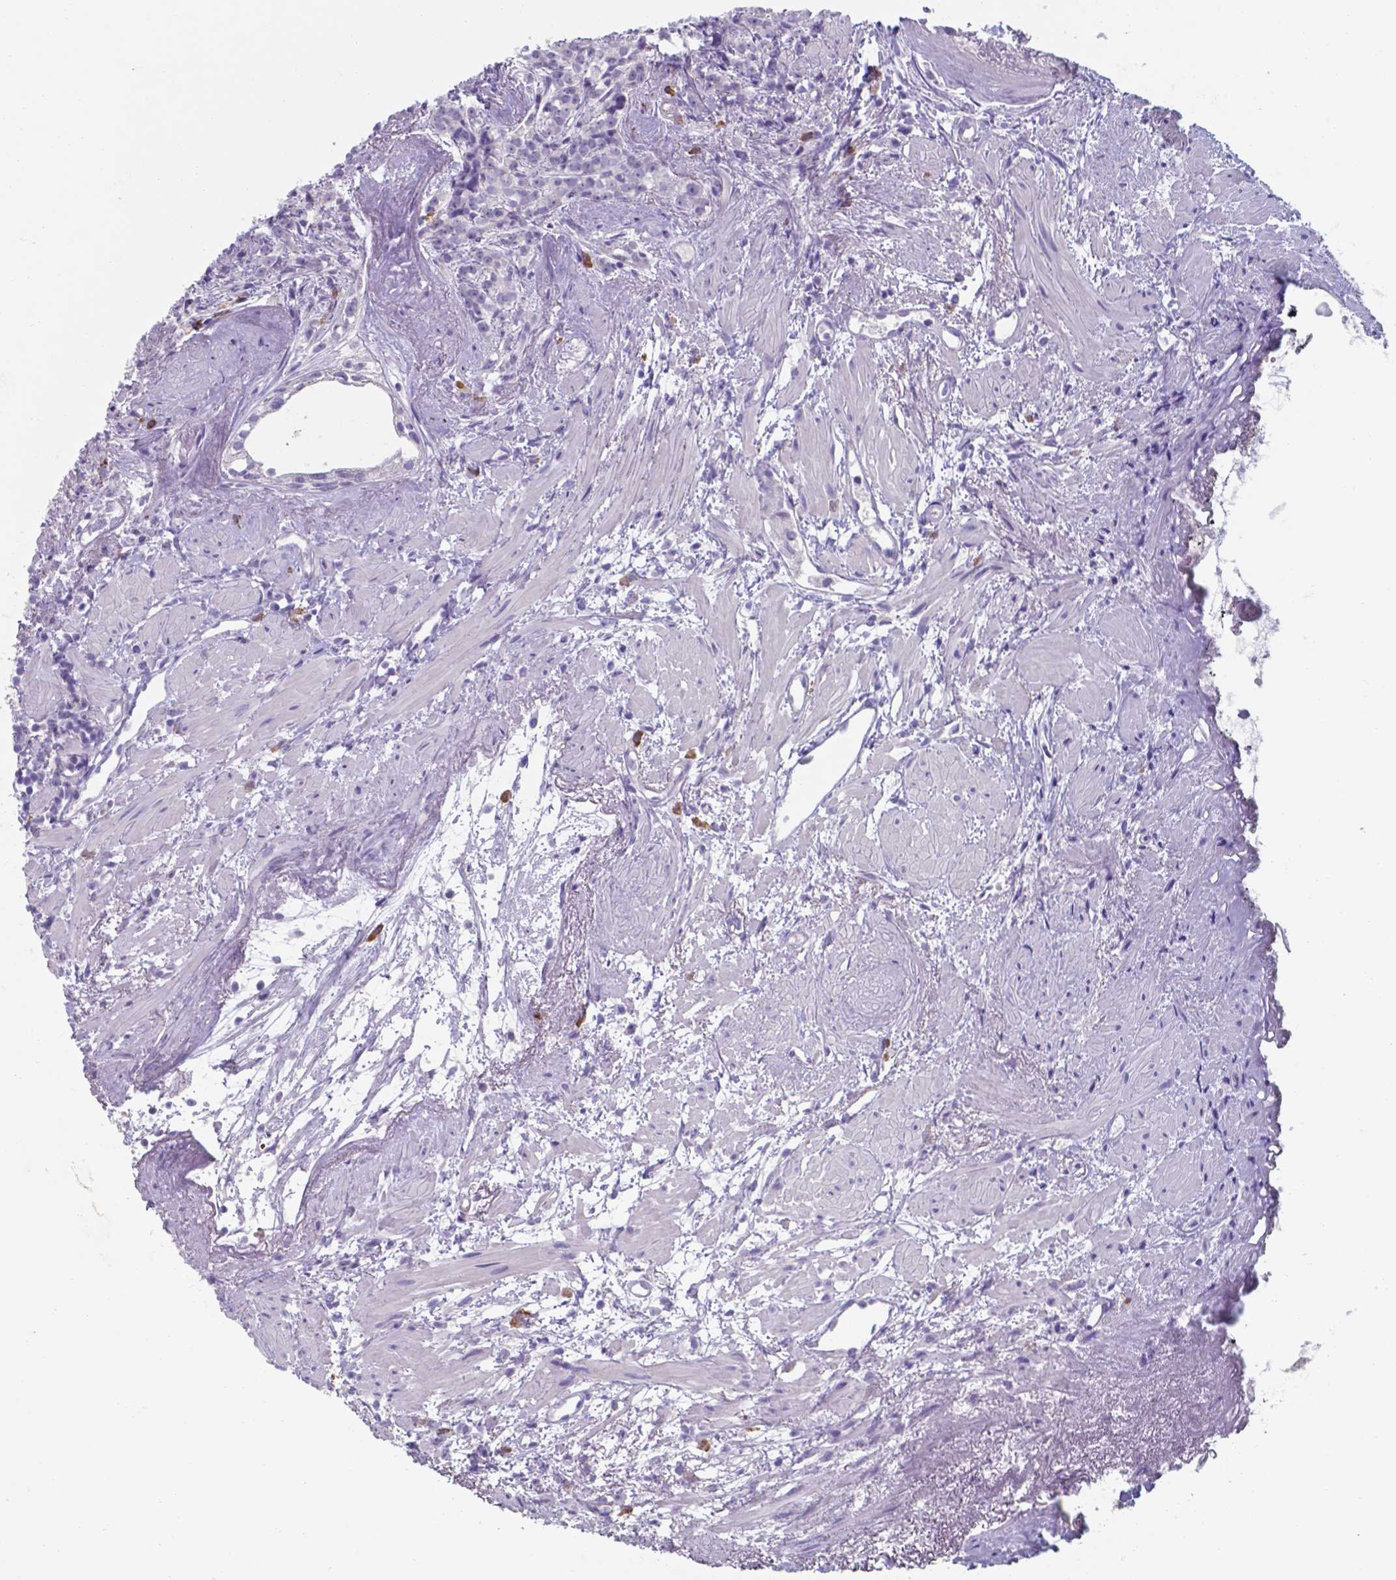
{"staining": {"intensity": "negative", "quantity": "none", "location": "none"}, "tissue": "prostate cancer", "cell_type": "Tumor cells", "image_type": "cancer", "snomed": [{"axis": "morphology", "description": "Adenocarcinoma, High grade"}, {"axis": "topography", "description": "Prostate"}], "caption": "Immunohistochemical staining of prostate high-grade adenocarcinoma shows no significant positivity in tumor cells.", "gene": "UBE2J1", "patient": {"sex": "male", "age": 83}}